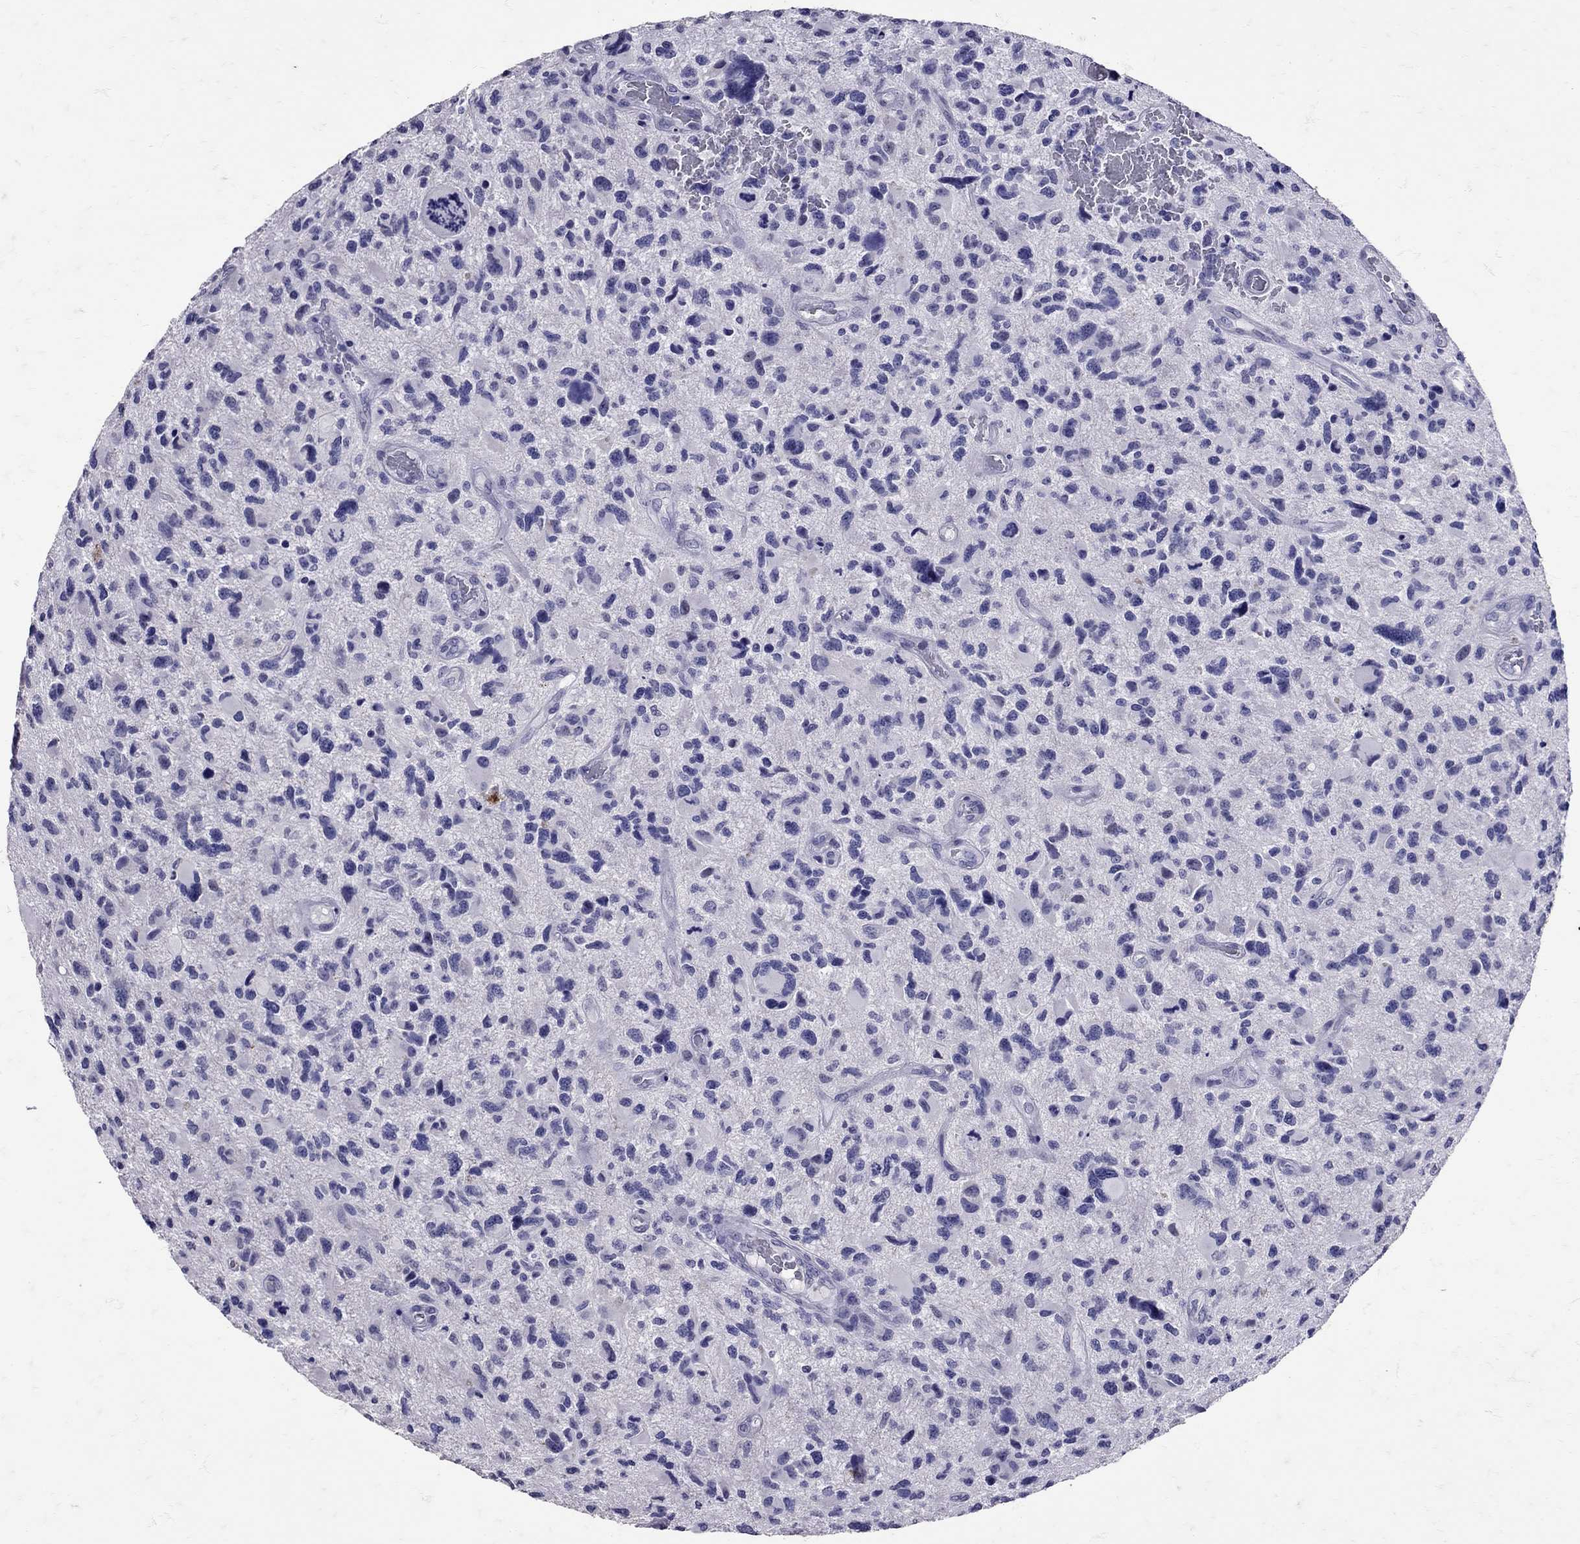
{"staining": {"intensity": "negative", "quantity": "none", "location": "none"}, "tissue": "glioma", "cell_type": "Tumor cells", "image_type": "cancer", "snomed": [{"axis": "morphology", "description": "Glioma, malignant, NOS"}, {"axis": "morphology", "description": "Glioma, malignant, High grade"}, {"axis": "topography", "description": "Brain"}], "caption": "Tumor cells show no significant protein expression in glioma. Nuclei are stained in blue.", "gene": "SST", "patient": {"sex": "female", "age": 71}}